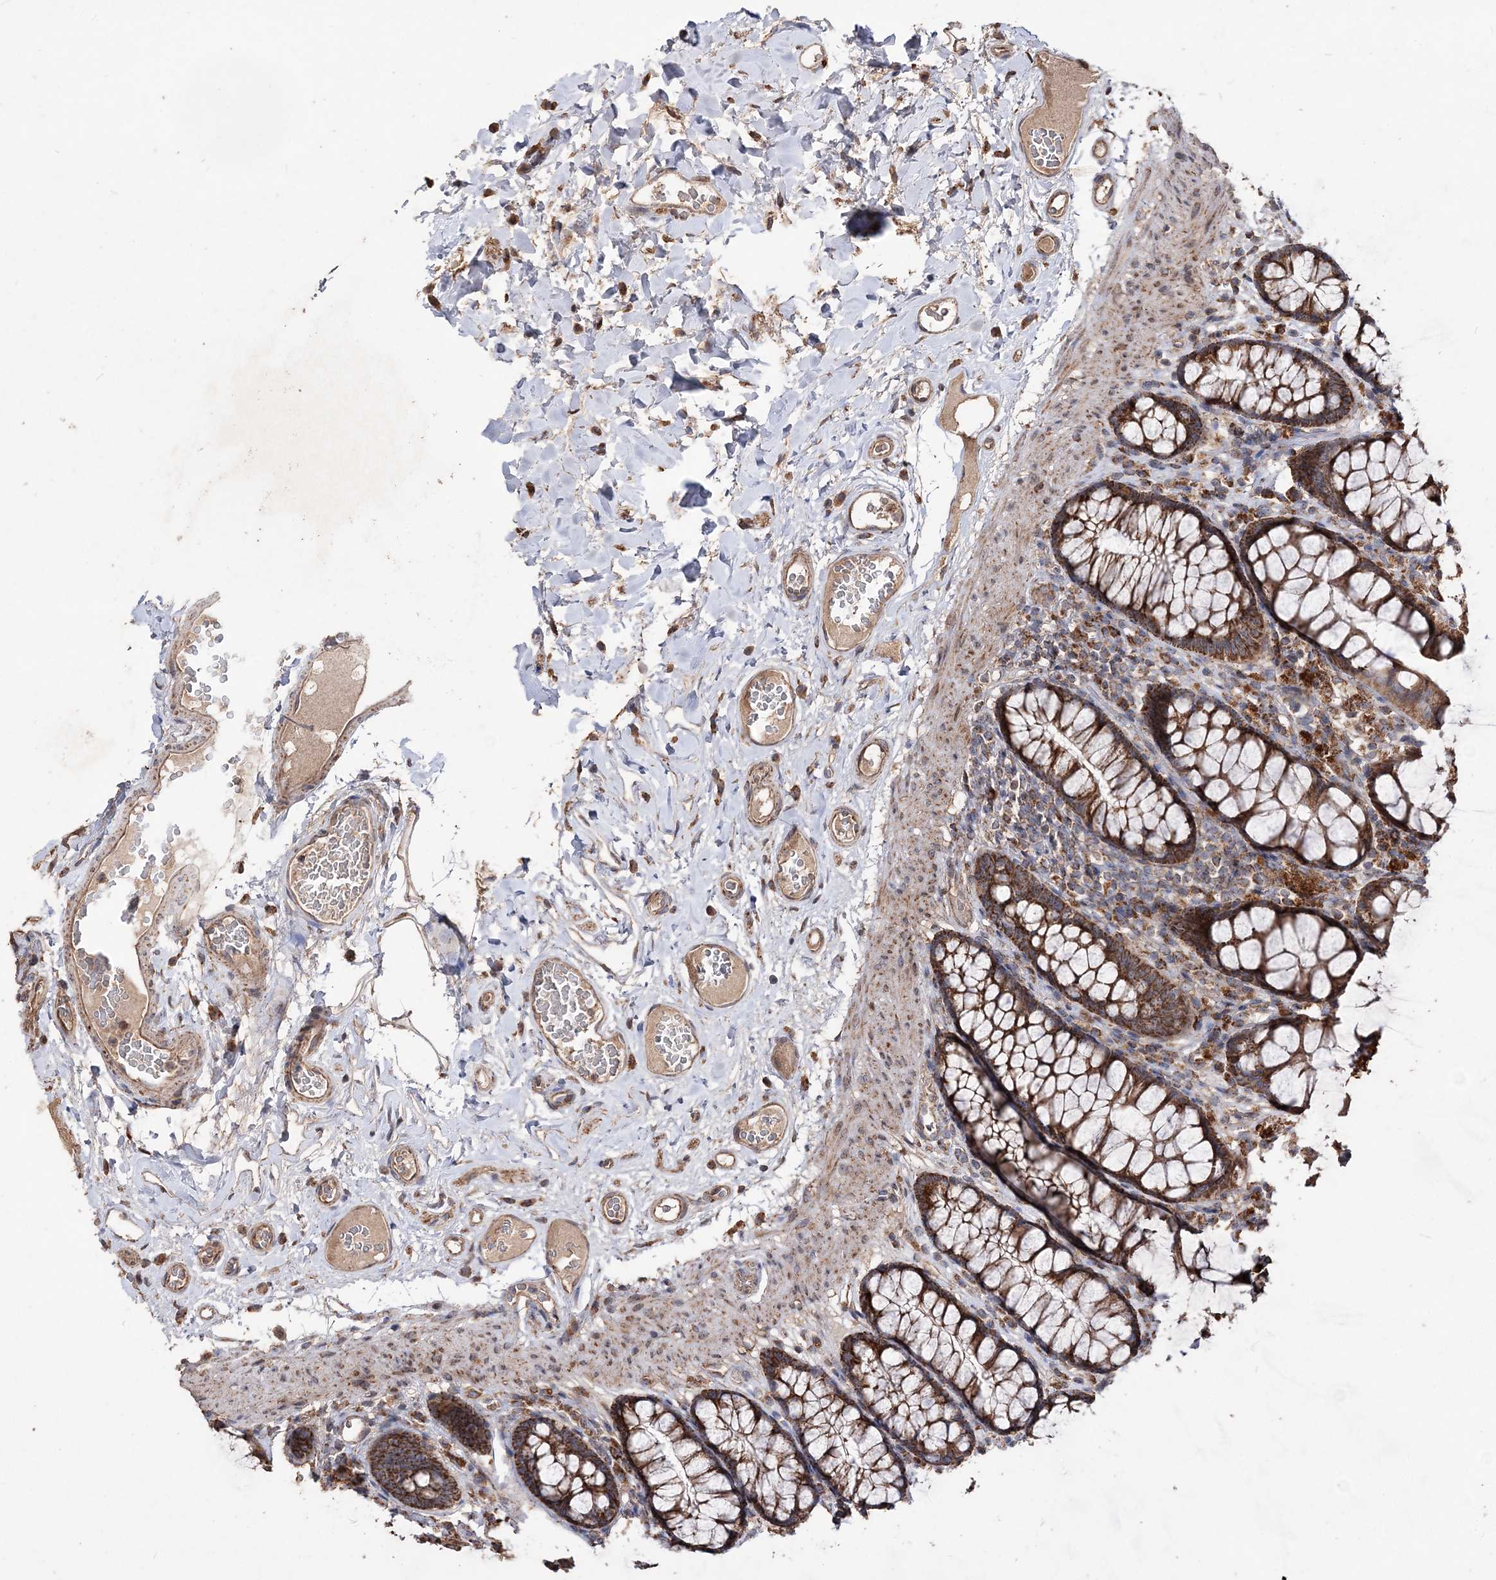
{"staining": {"intensity": "moderate", "quantity": ">75%", "location": "cytoplasmic/membranous"}, "tissue": "colon", "cell_type": "Endothelial cells", "image_type": "normal", "snomed": [{"axis": "morphology", "description": "Normal tissue, NOS"}, {"axis": "topography", "description": "Colon"}], "caption": "The image reveals staining of benign colon, revealing moderate cytoplasmic/membranous protein staining (brown color) within endothelial cells.", "gene": "POC5", "patient": {"sex": "female", "age": 55}}